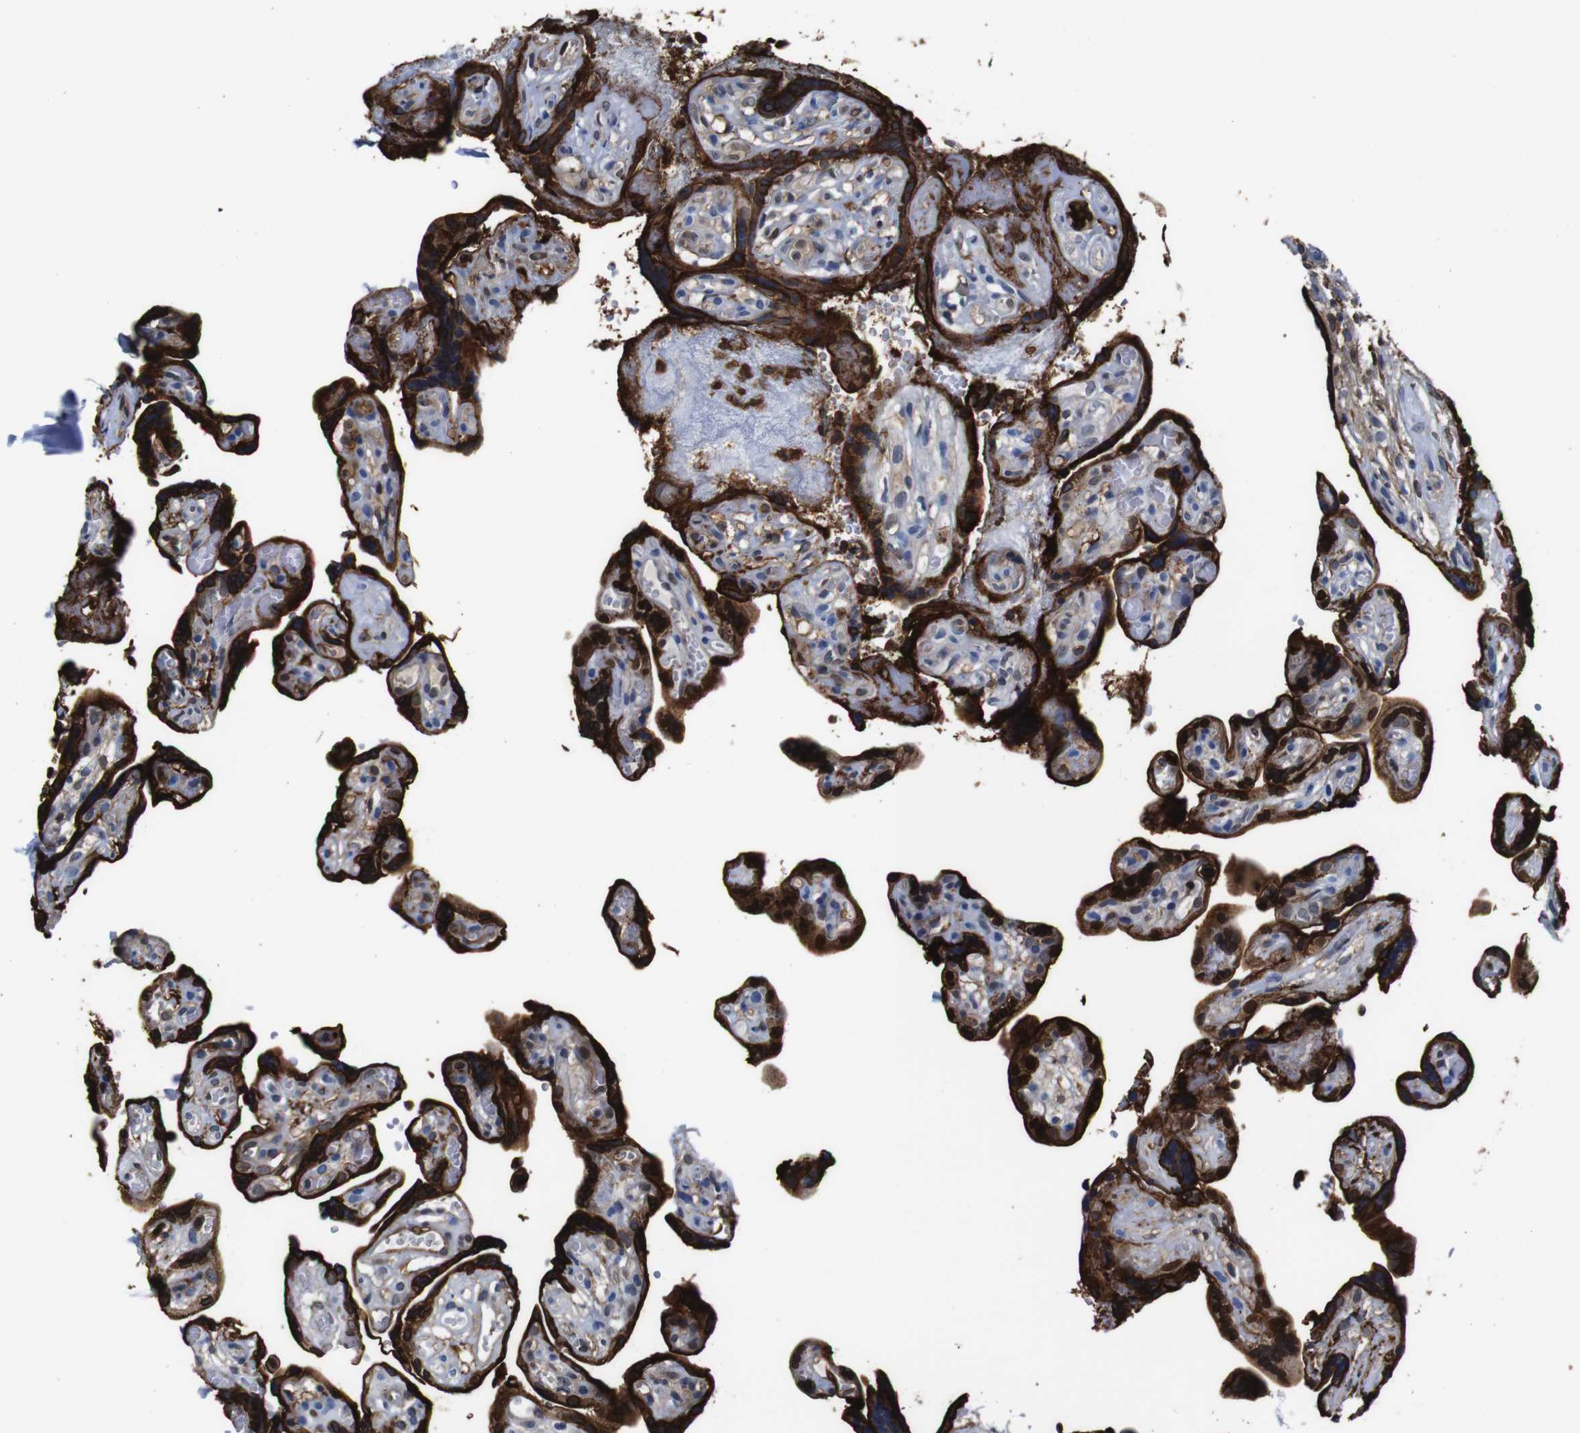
{"staining": {"intensity": "strong", "quantity": "25%-75%", "location": "cytoplasmic/membranous,nuclear"}, "tissue": "placenta", "cell_type": "Decidual cells", "image_type": "normal", "snomed": [{"axis": "morphology", "description": "Normal tissue, NOS"}, {"axis": "topography", "description": "Placenta"}], "caption": "The immunohistochemical stain shows strong cytoplasmic/membranous,nuclear positivity in decidual cells of benign placenta. Nuclei are stained in blue.", "gene": "ANXA1", "patient": {"sex": "female", "age": 30}}